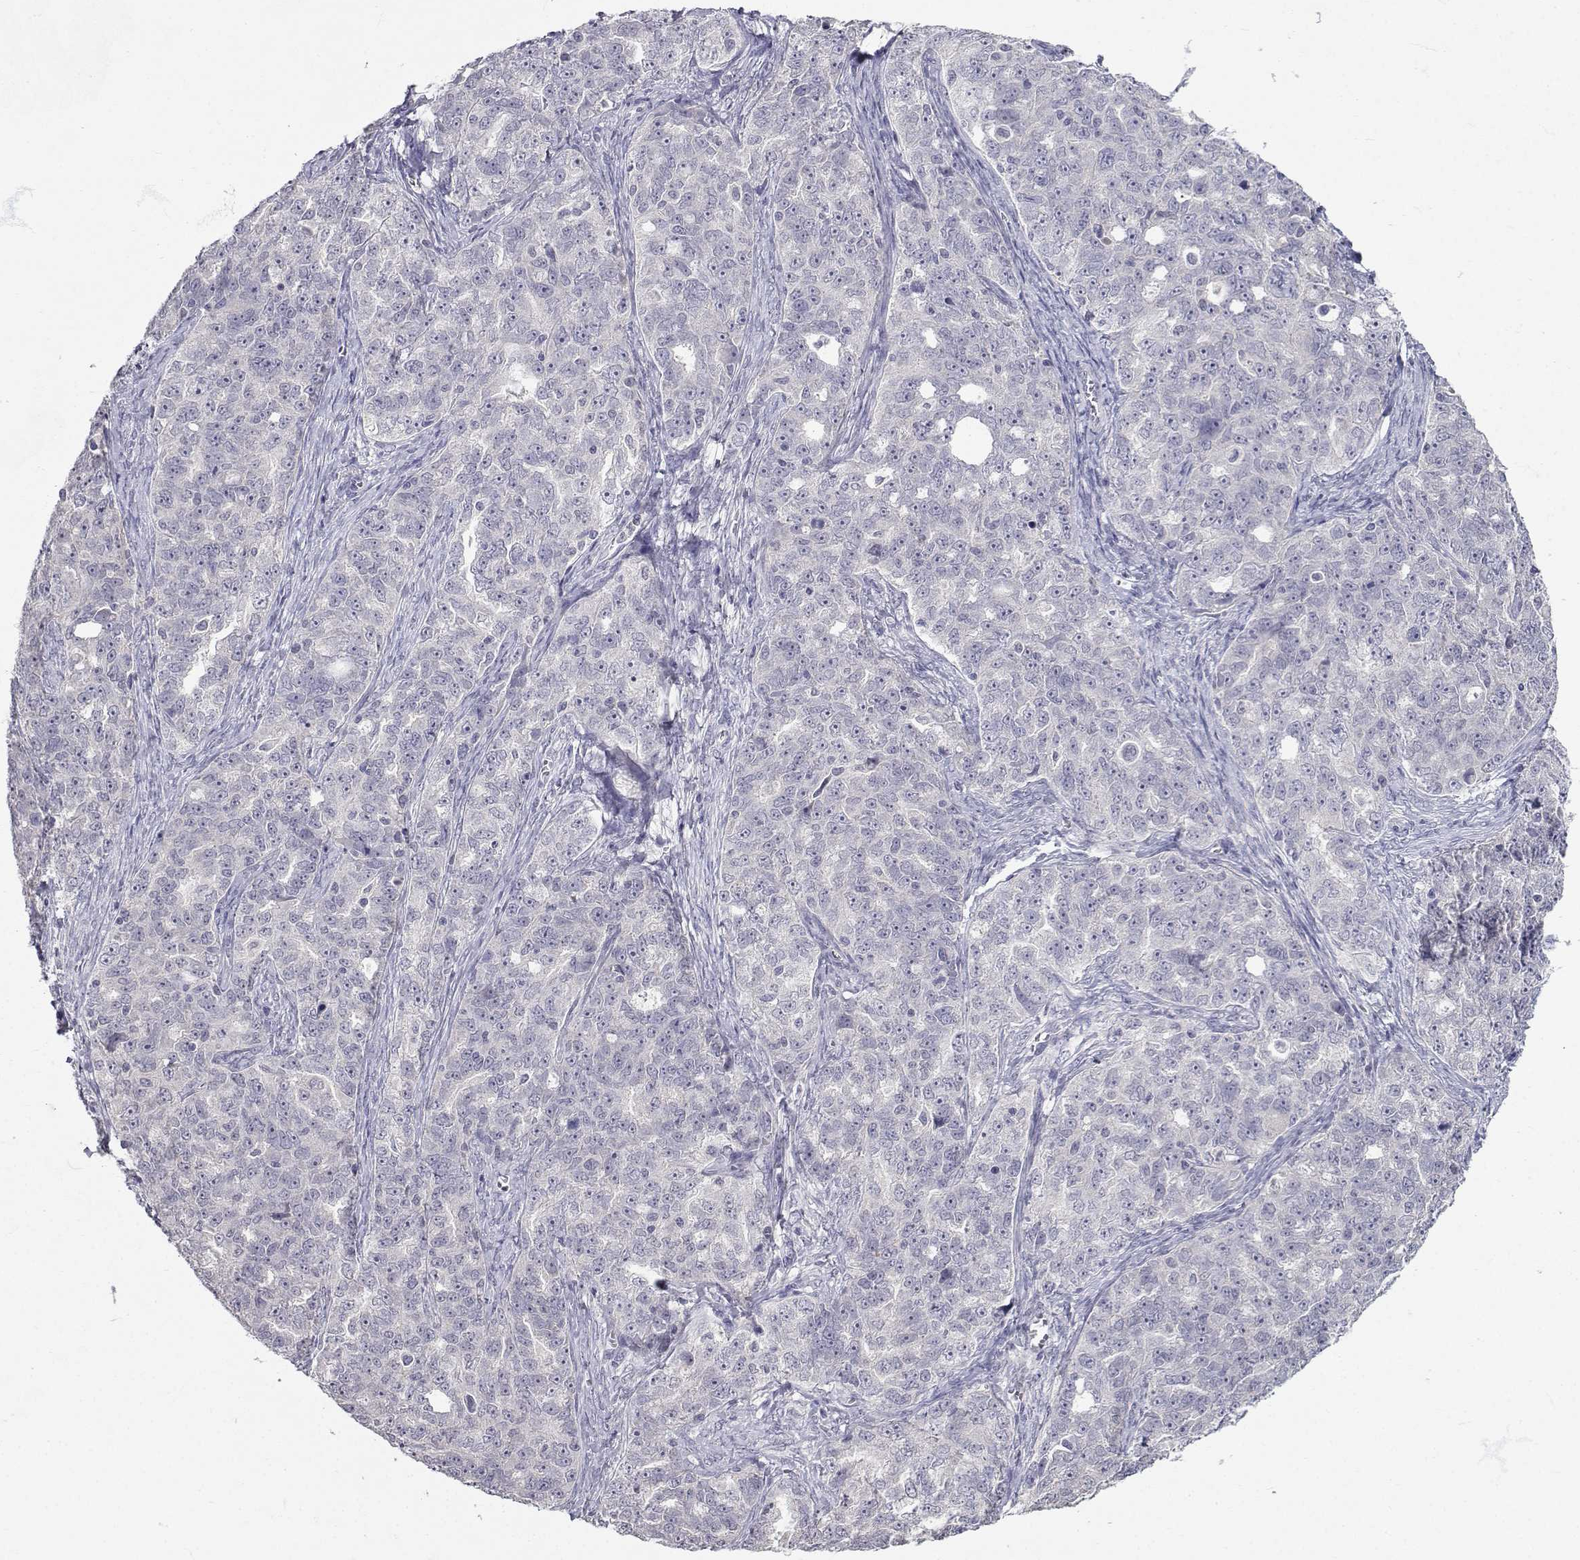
{"staining": {"intensity": "negative", "quantity": "none", "location": "none"}, "tissue": "ovarian cancer", "cell_type": "Tumor cells", "image_type": "cancer", "snomed": [{"axis": "morphology", "description": "Cystadenocarcinoma, serous, NOS"}, {"axis": "topography", "description": "Ovary"}], "caption": "Immunohistochemistry of ovarian cancer displays no positivity in tumor cells.", "gene": "SLC6A3", "patient": {"sex": "female", "age": 51}}